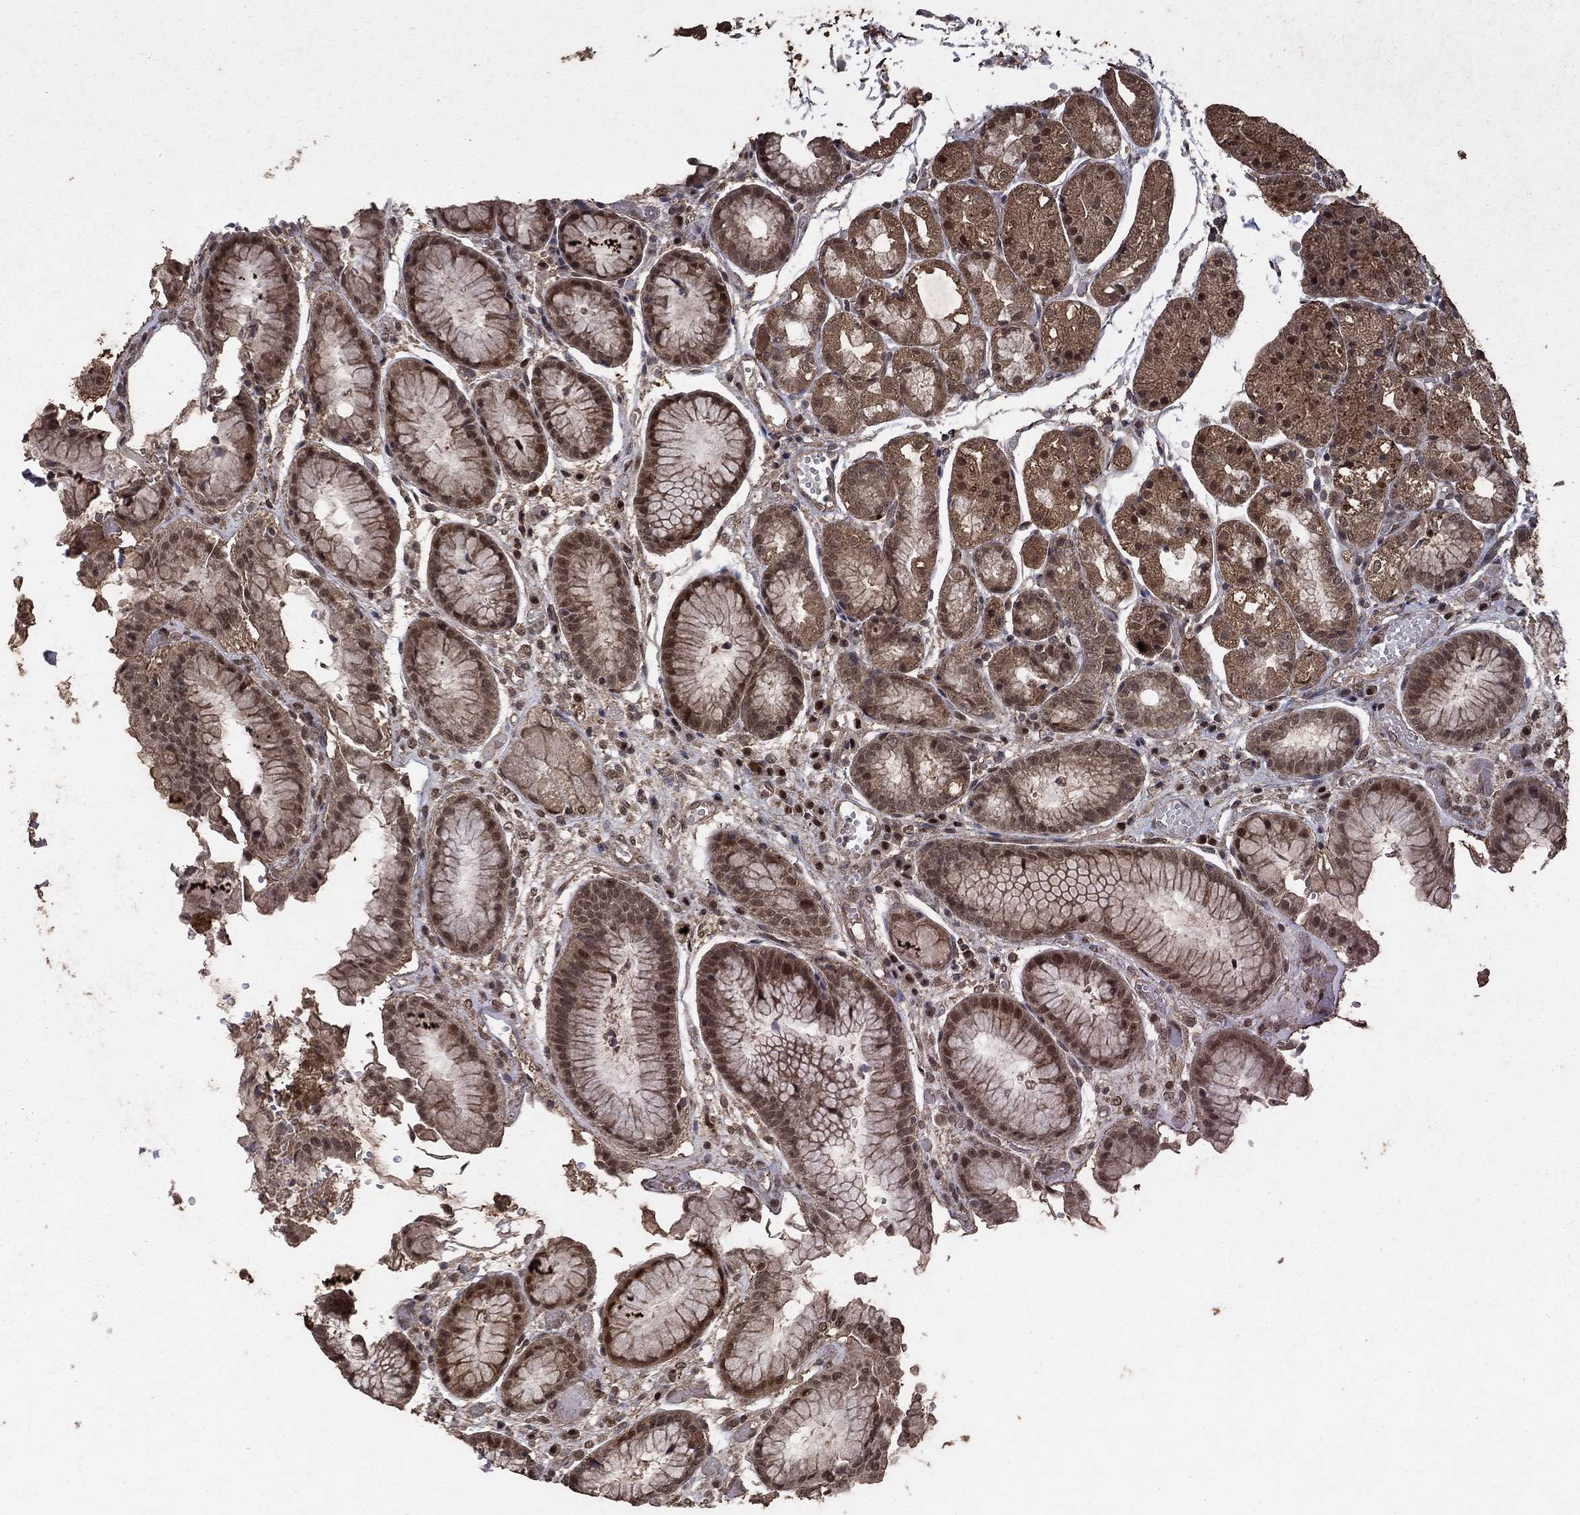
{"staining": {"intensity": "moderate", "quantity": ">75%", "location": "cytoplasmic/membranous,nuclear"}, "tissue": "stomach", "cell_type": "Glandular cells", "image_type": "normal", "snomed": [{"axis": "morphology", "description": "Normal tissue, NOS"}, {"axis": "topography", "description": "Stomach, upper"}], "caption": "IHC histopathology image of unremarkable stomach stained for a protein (brown), which displays medium levels of moderate cytoplasmic/membranous,nuclear staining in about >75% of glandular cells.", "gene": "PRDM1", "patient": {"sex": "male", "age": 72}}